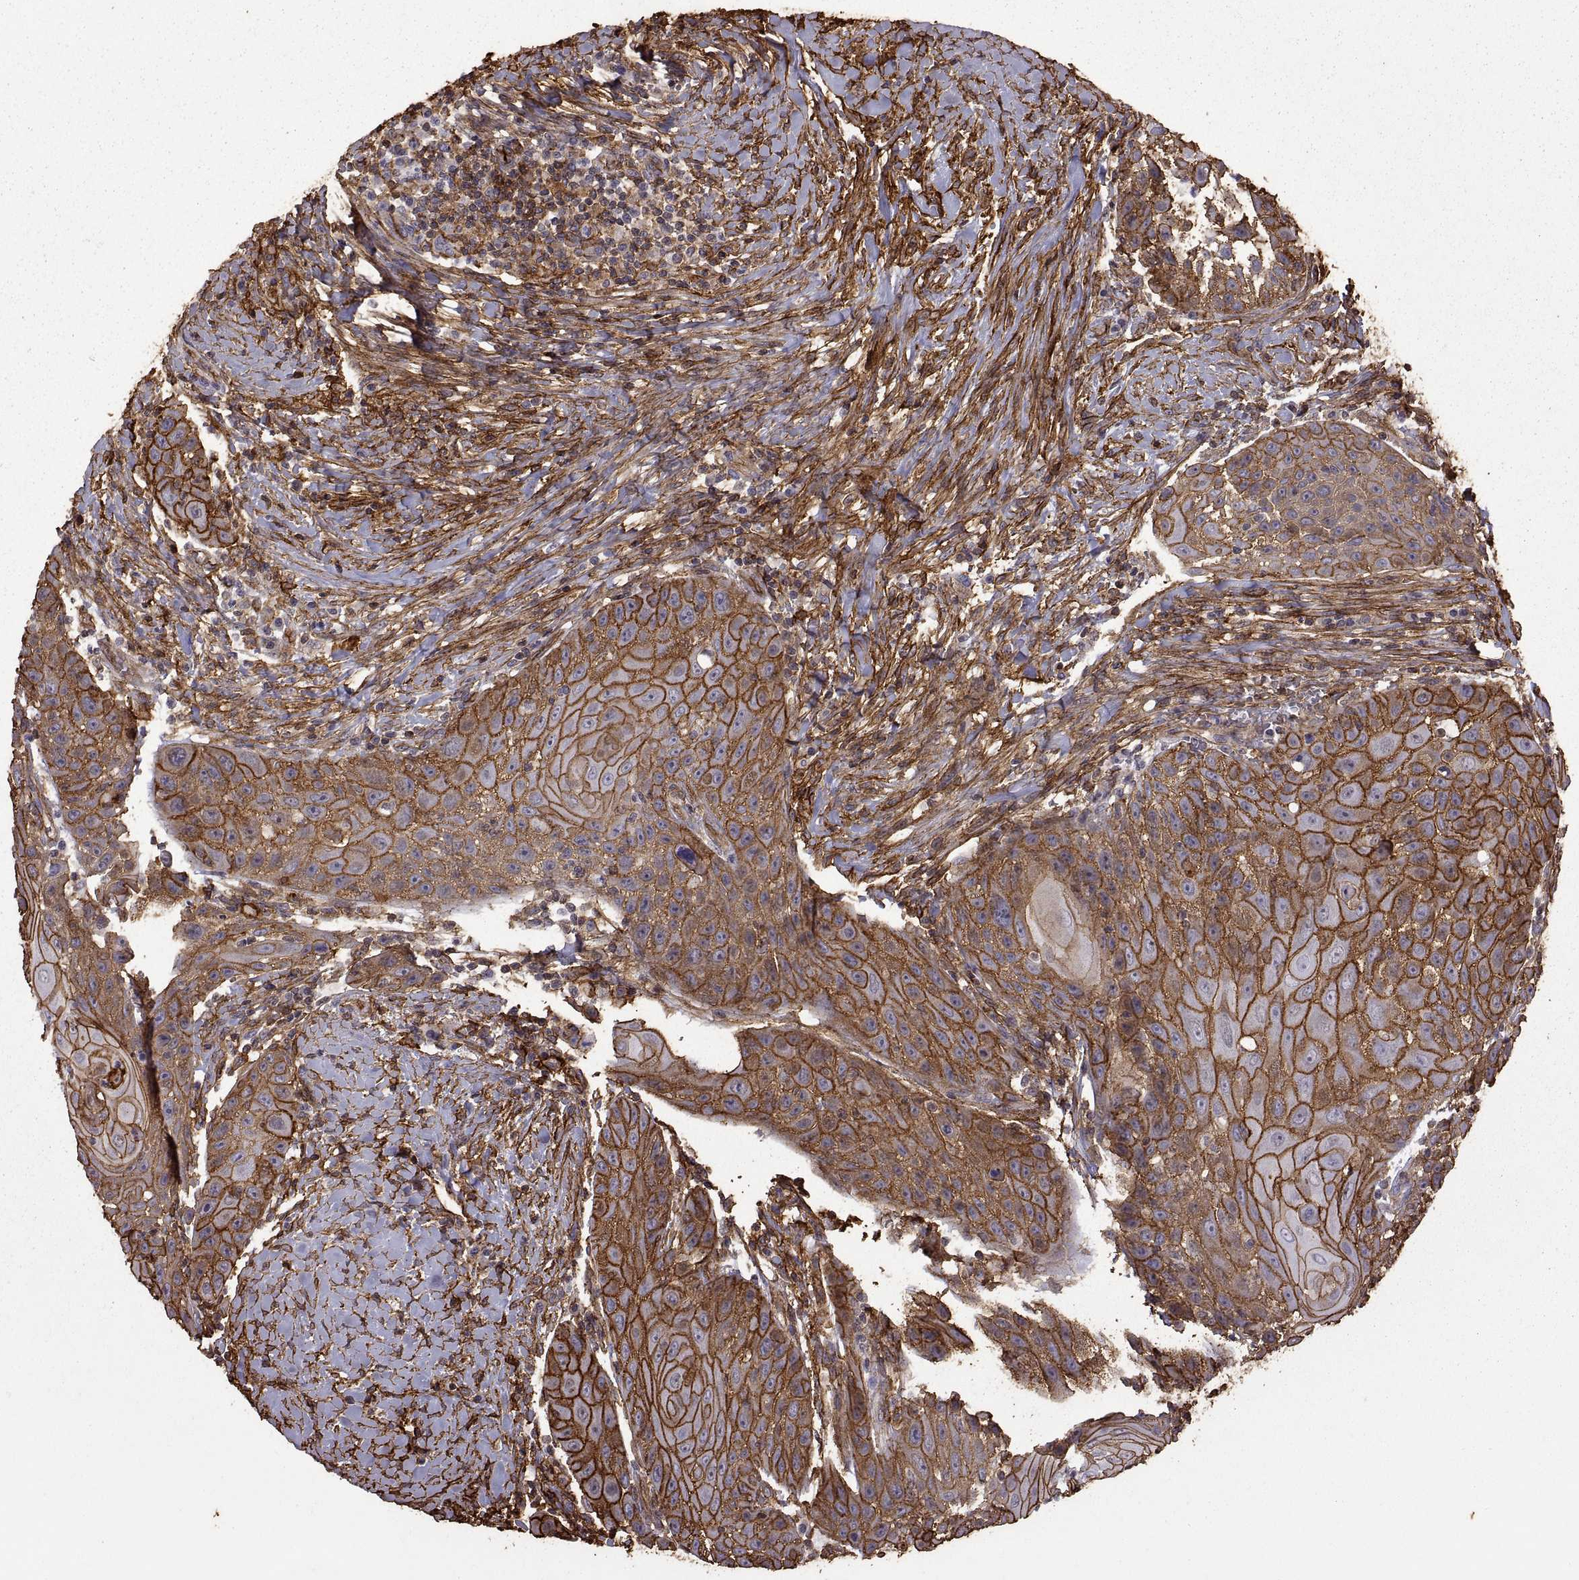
{"staining": {"intensity": "strong", "quantity": ">75%", "location": "cytoplasmic/membranous"}, "tissue": "head and neck cancer", "cell_type": "Tumor cells", "image_type": "cancer", "snomed": [{"axis": "morphology", "description": "Squamous cell carcinoma, NOS"}, {"axis": "topography", "description": "Head-Neck"}], "caption": "A high-resolution image shows IHC staining of head and neck squamous cell carcinoma, which demonstrates strong cytoplasmic/membranous positivity in about >75% of tumor cells.", "gene": "S100A10", "patient": {"sex": "male", "age": 69}}